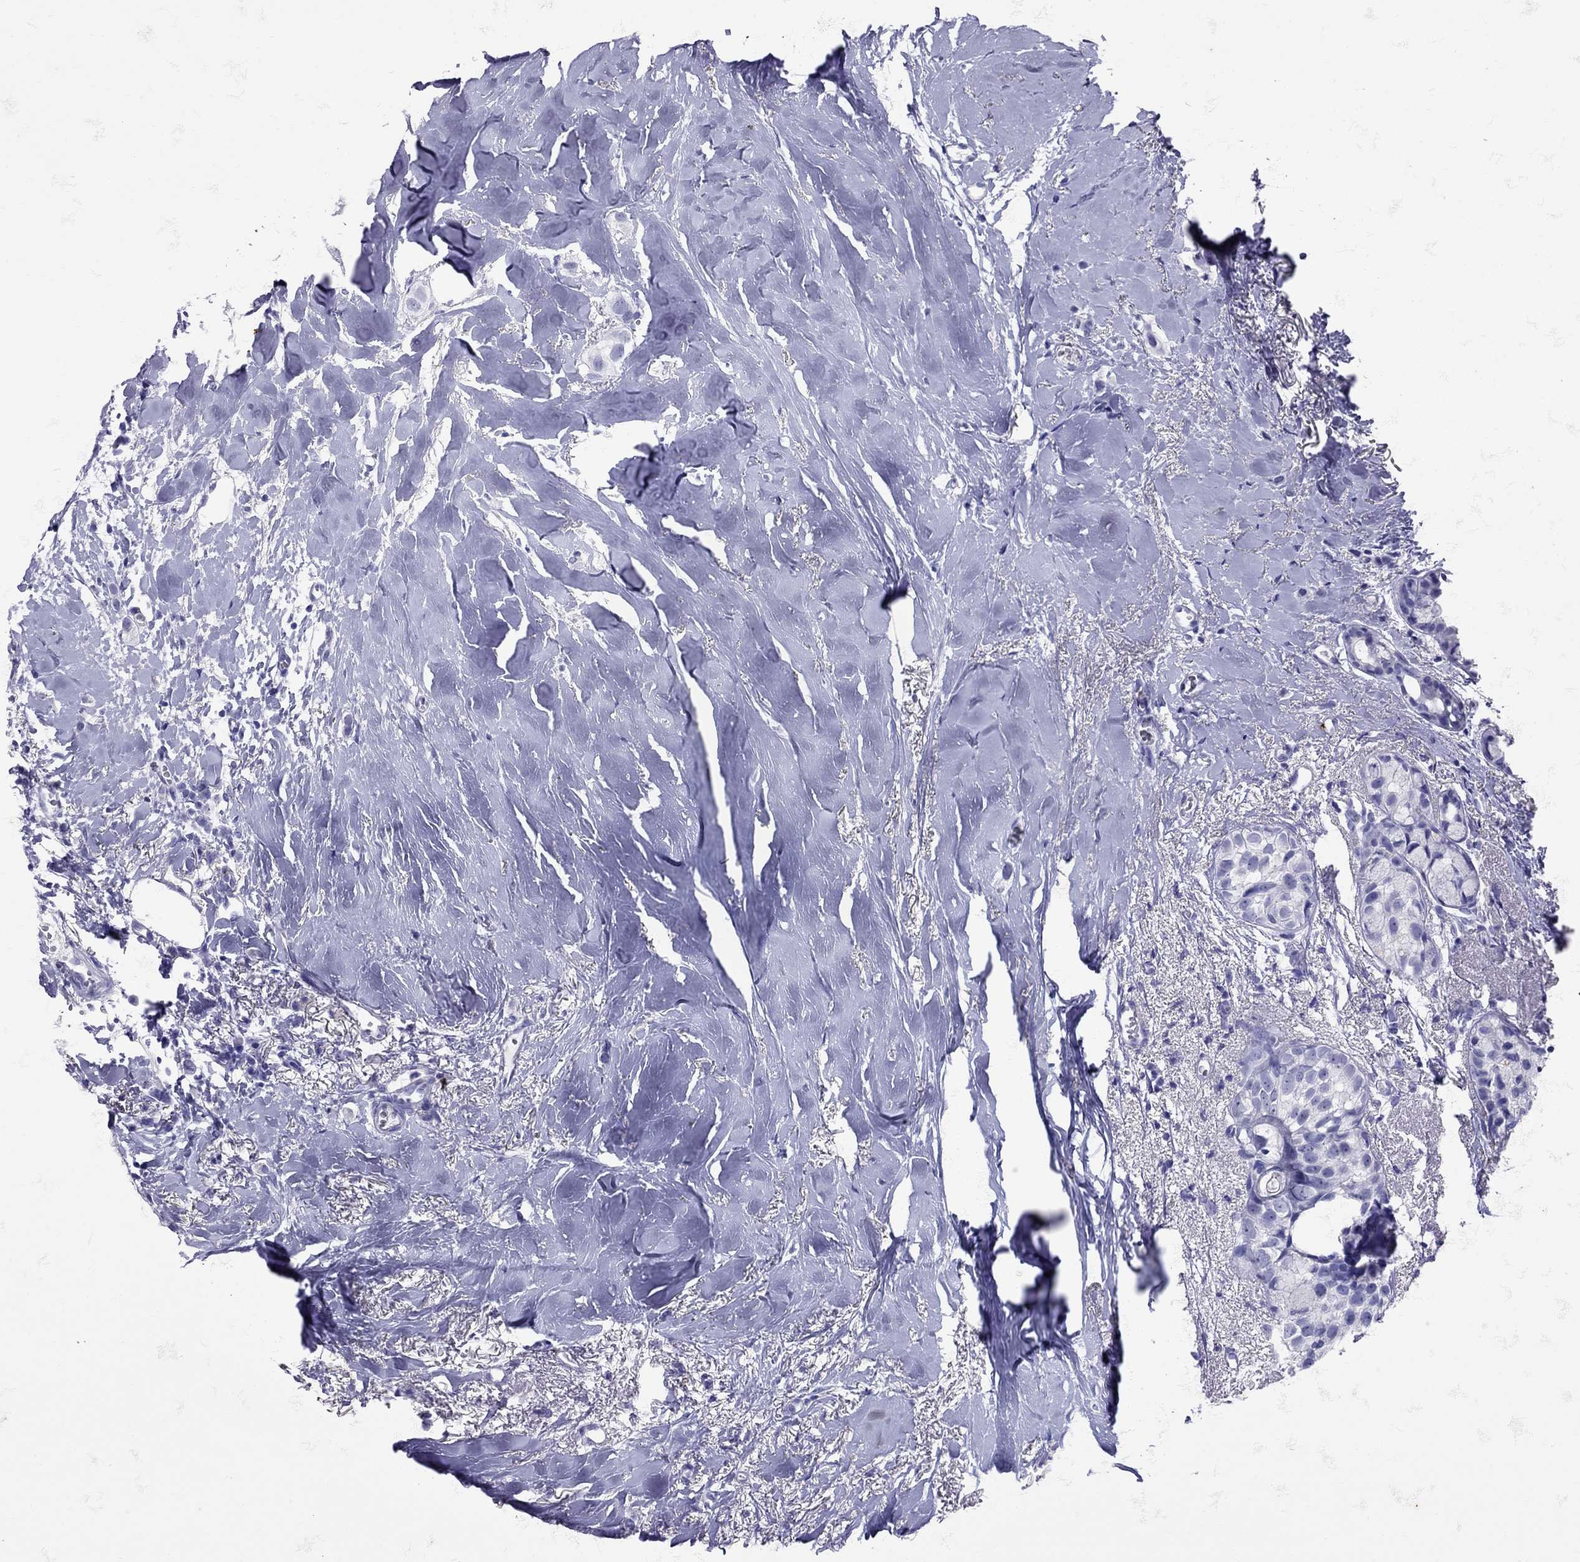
{"staining": {"intensity": "negative", "quantity": "none", "location": "none"}, "tissue": "breast cancer", "cell_type": "Tumor cells", "image_type": "cancer", "snomed": [{"axis": "morphology", "description": "Duct carcinoma"}, {"axis": "topography", "description": "Breast"}], "caption": "This is an immunohistochemistry histopathology image of human breast cancer (intraductal carcinoma). There is no expression in tumor cells.", "gene": "AVP", "patient": {"sex": "female", "age": 85}}